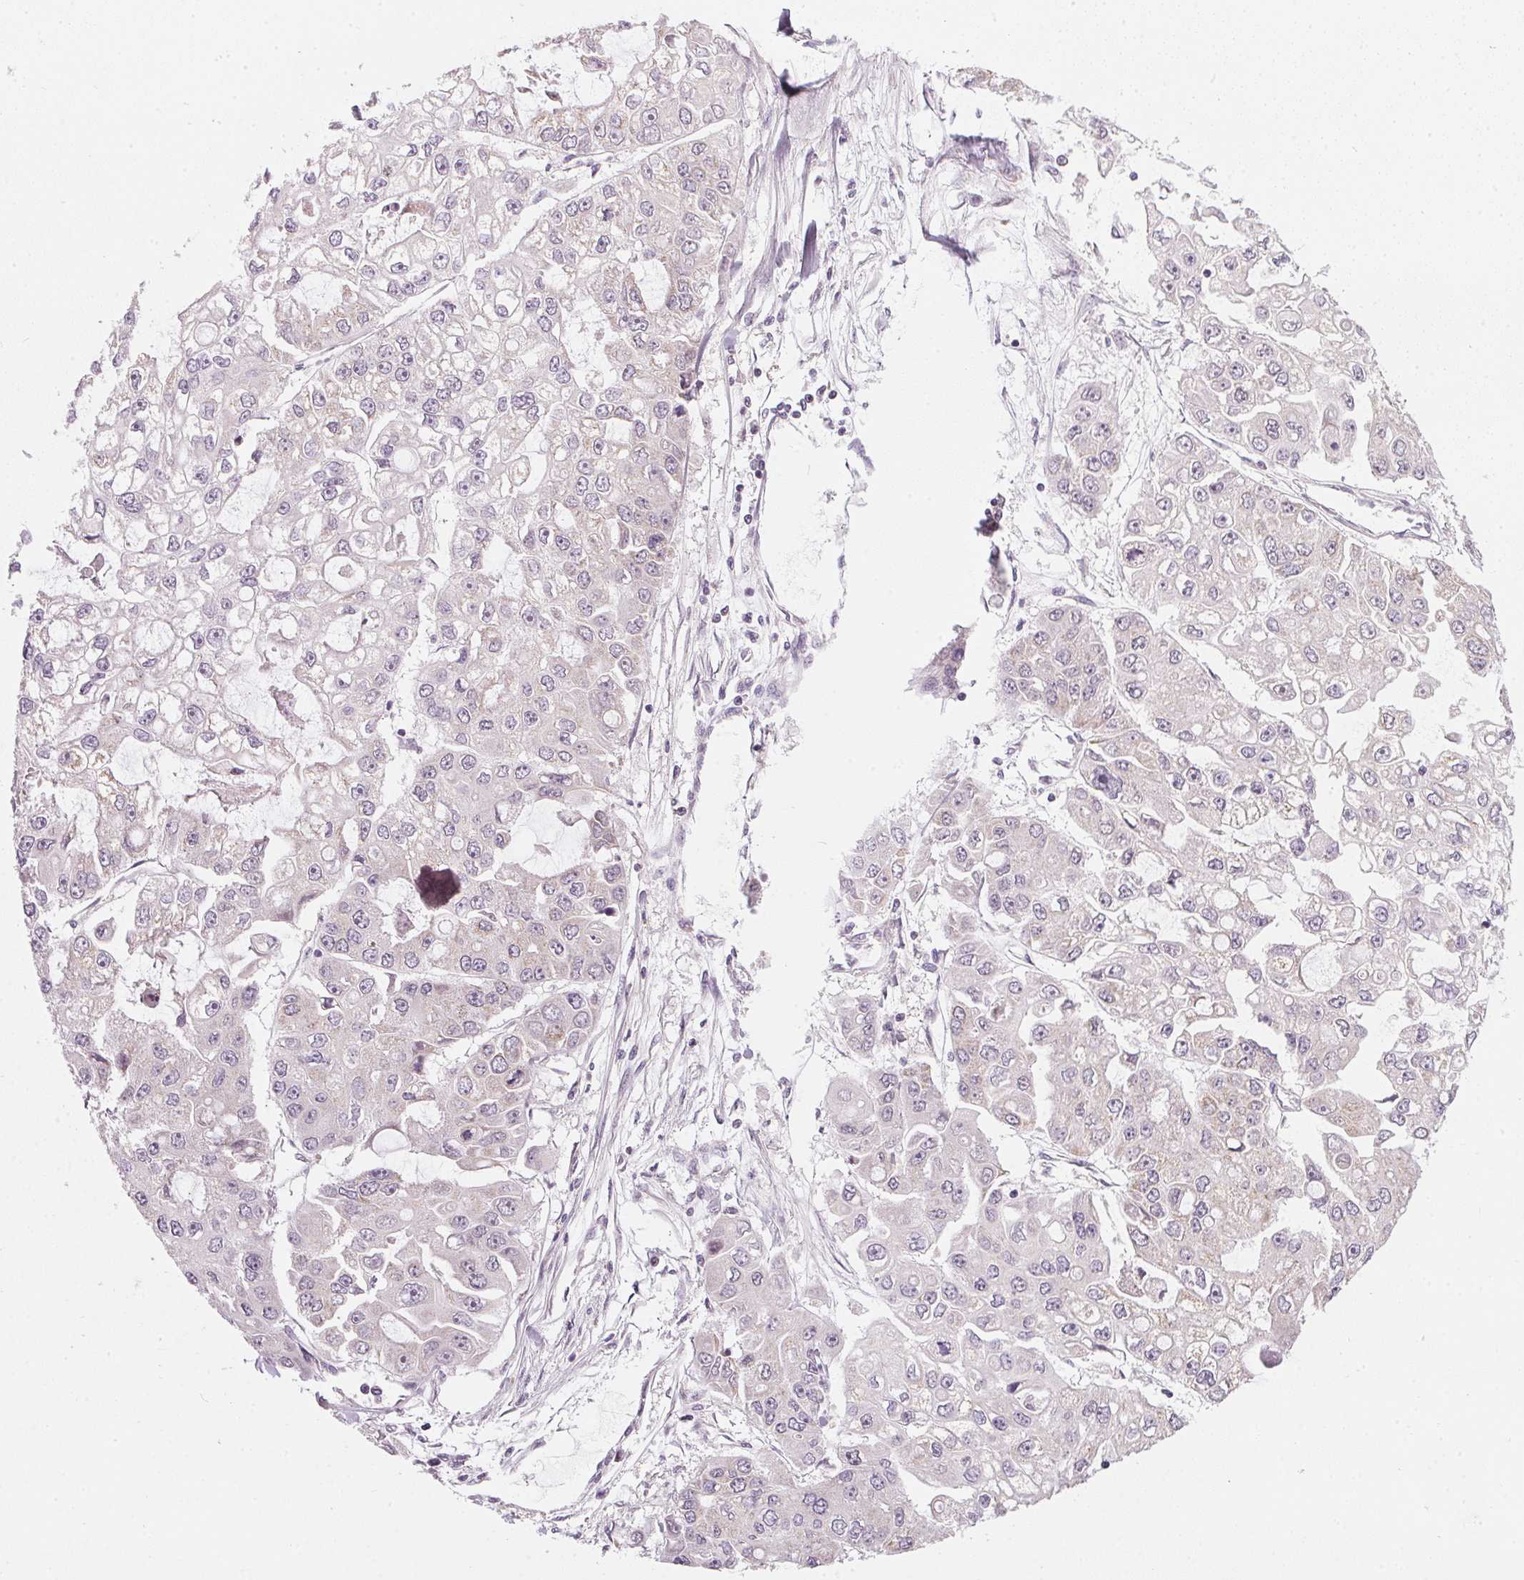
{"staining": {"intensity": "negative", "quantity": "none", "location": "none"}, "tissue": "ovarian cancer", "cell_type": "Tumor cells", "image_type": "cancer", "snomed": [{"axis": "morphology", "description": "Cystadenocarcinoma, serous, NOS"}, {"axis": "topography", "description": "Ovary"}], "caption": "Tumor cells are negative for protein expression in human ovarian cancer (serous cystadenocarcinoma). The staining is performed using DAB (3,3'-diaminobenzidine) brown chromogen with nuclei counter-stained in using hematoxylin.", "gene": "COQ7", "patient": {"sex": "female", "age": 56}}